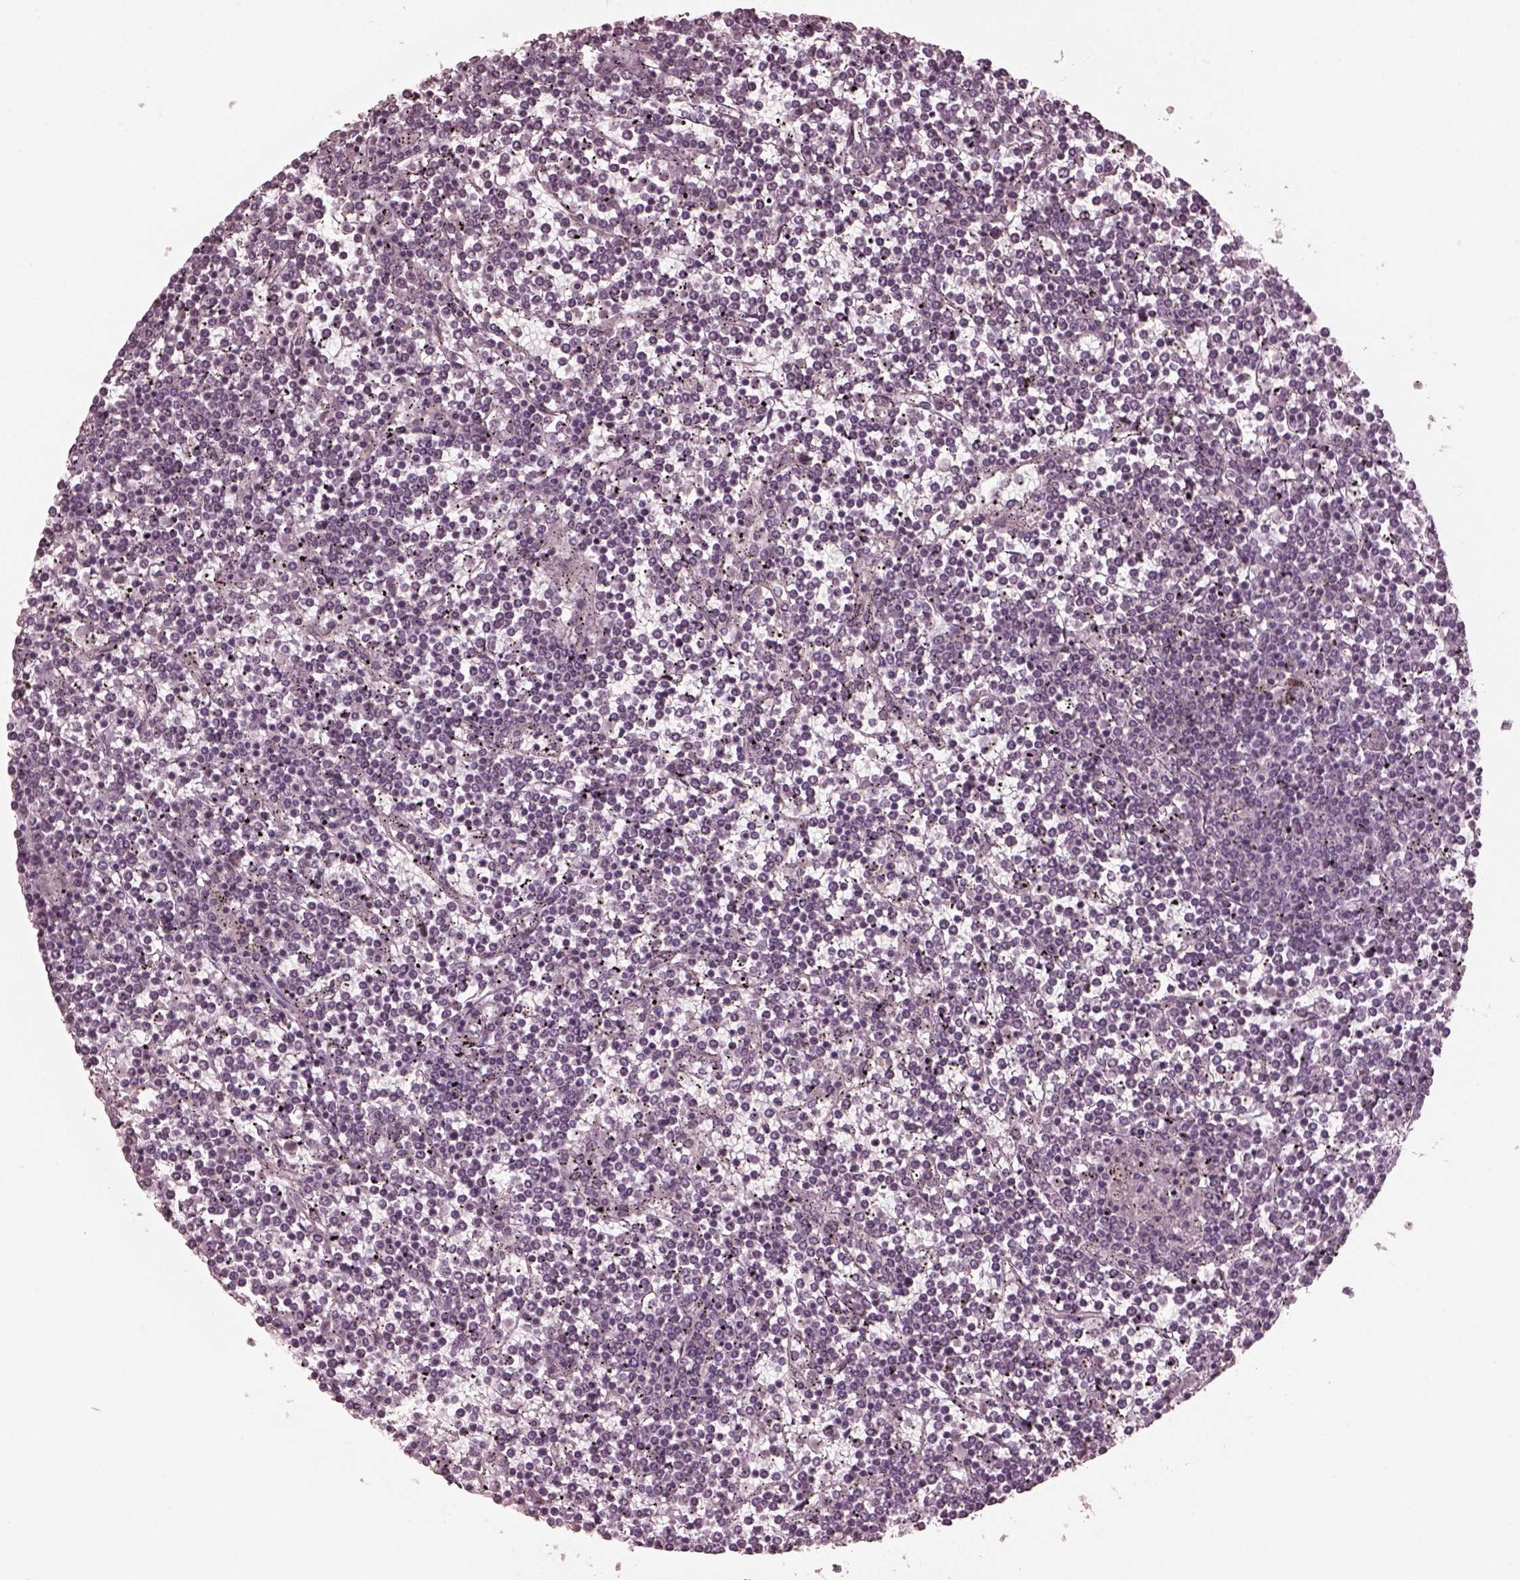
{"staining": {"intensity": "negative", "quantity": "none", "location": "none"}, "tissue": "lymphoma", "cell_type": "Tumor cells", "image_type": "cancer", "snomed": [{"axis": "morphology", "description": "Malignant lymphoma, non-Hodgkin's type, Low grade"}, {"axis": "topography", "description": "Spleen"}], "caption": "DAB immunohistochemical staining of human lymphoma displays no significant positivity in tumor cells.", "gene": "RGS7", "patient": {"sex": "female", "age": 19}}